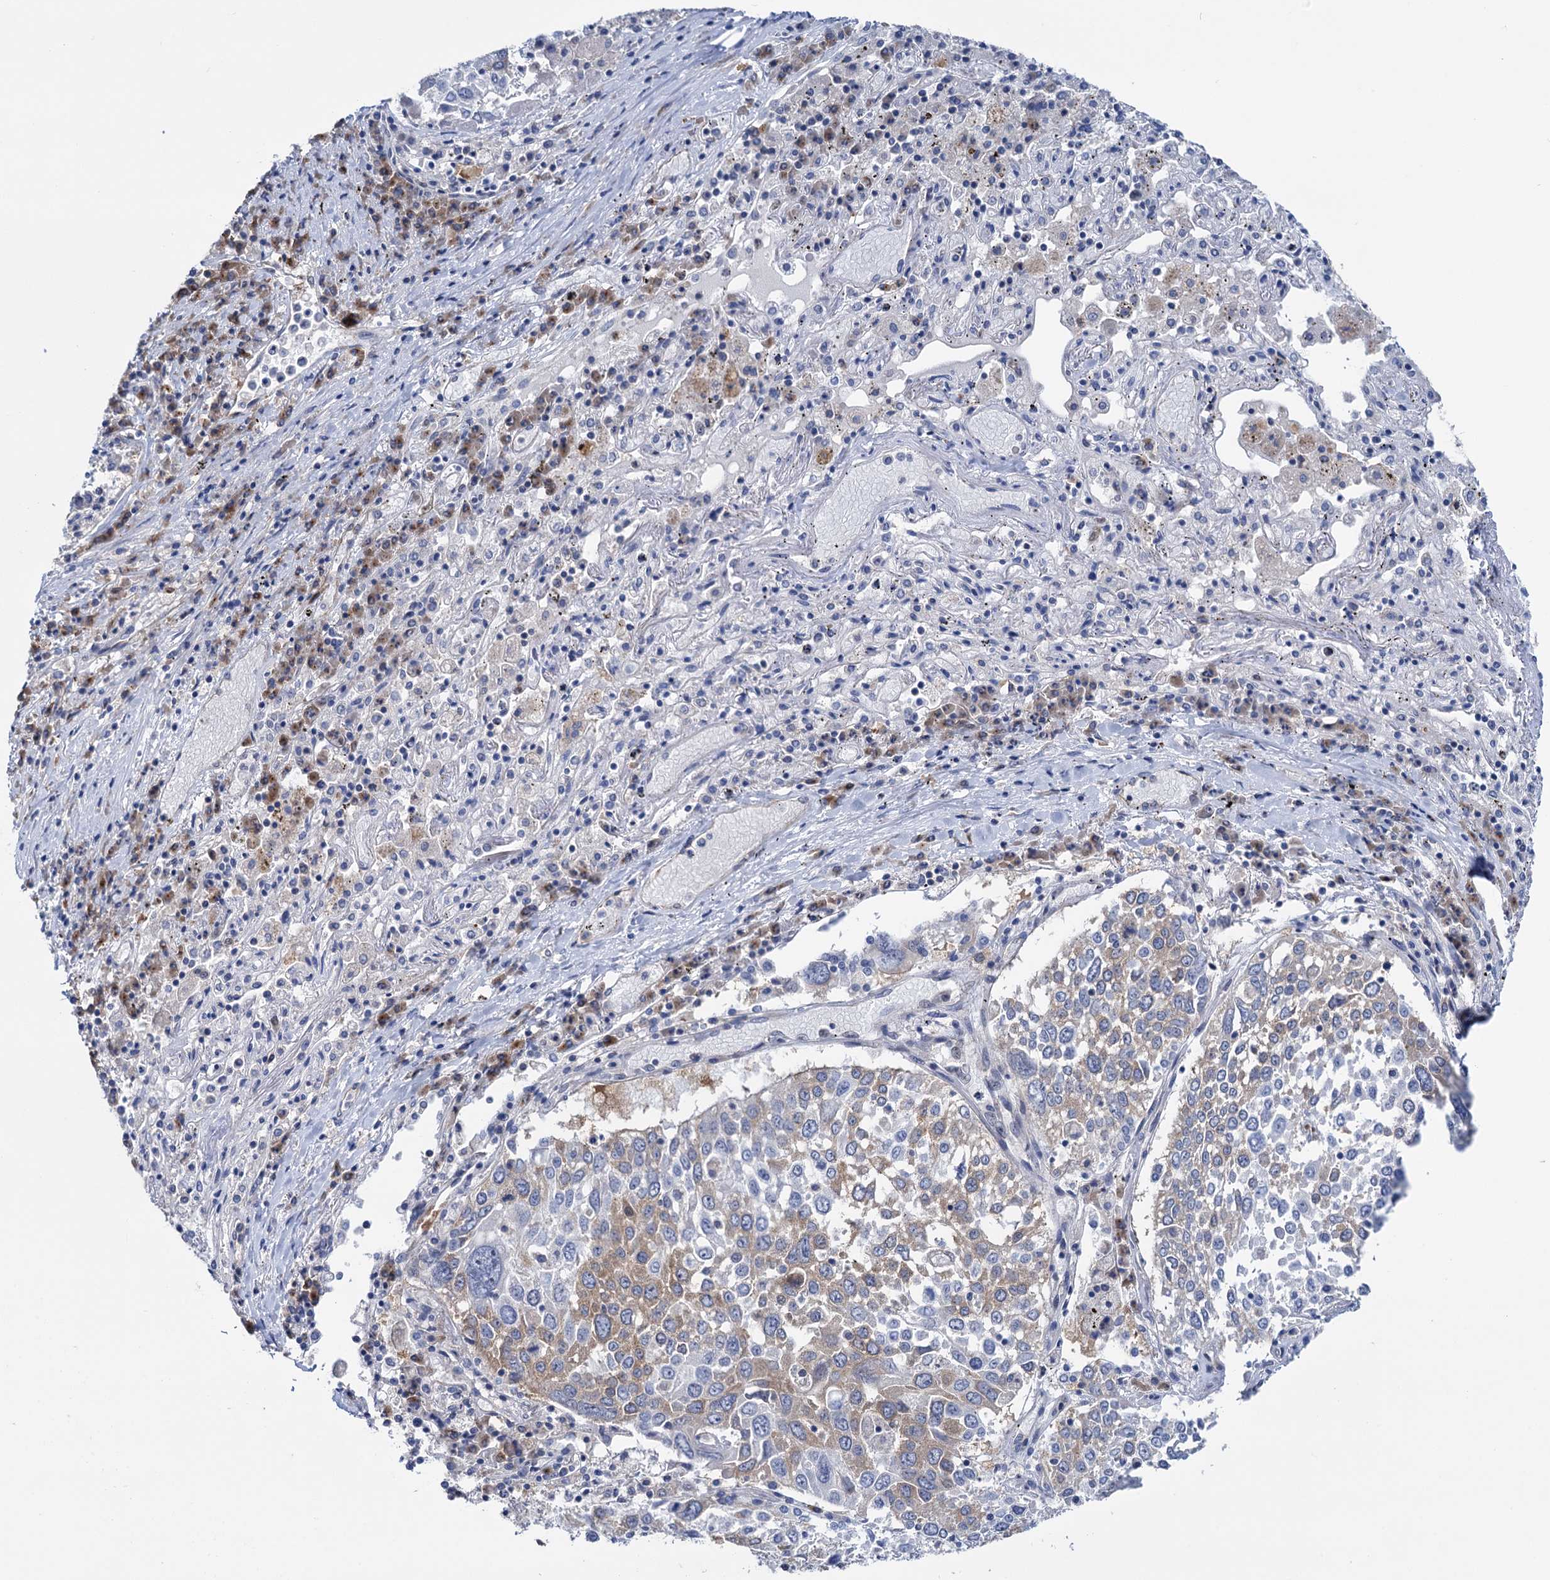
{"staining": {"intensity": "moderate", "quantity": "25%-75%", "location": "cytoplasmic/membranous"}, "tissue": "lung cancer", "cell_type": "Tumor cells", "image_type": "cancer", "snomed": [{"axis": "morphology", "description": "Squamous cell carcinoma, NOS"}, {"axis": "topography", "description": "Lung"}], "caption": "Protein expression analysis of squamous cell carcinoma (lung) reveals moderate cytoplasmic/membranous positivity in about 25%-75% of tumor cells.", "gene": "ZNRD2", "patient": {"sex": "male", "age": 65}}